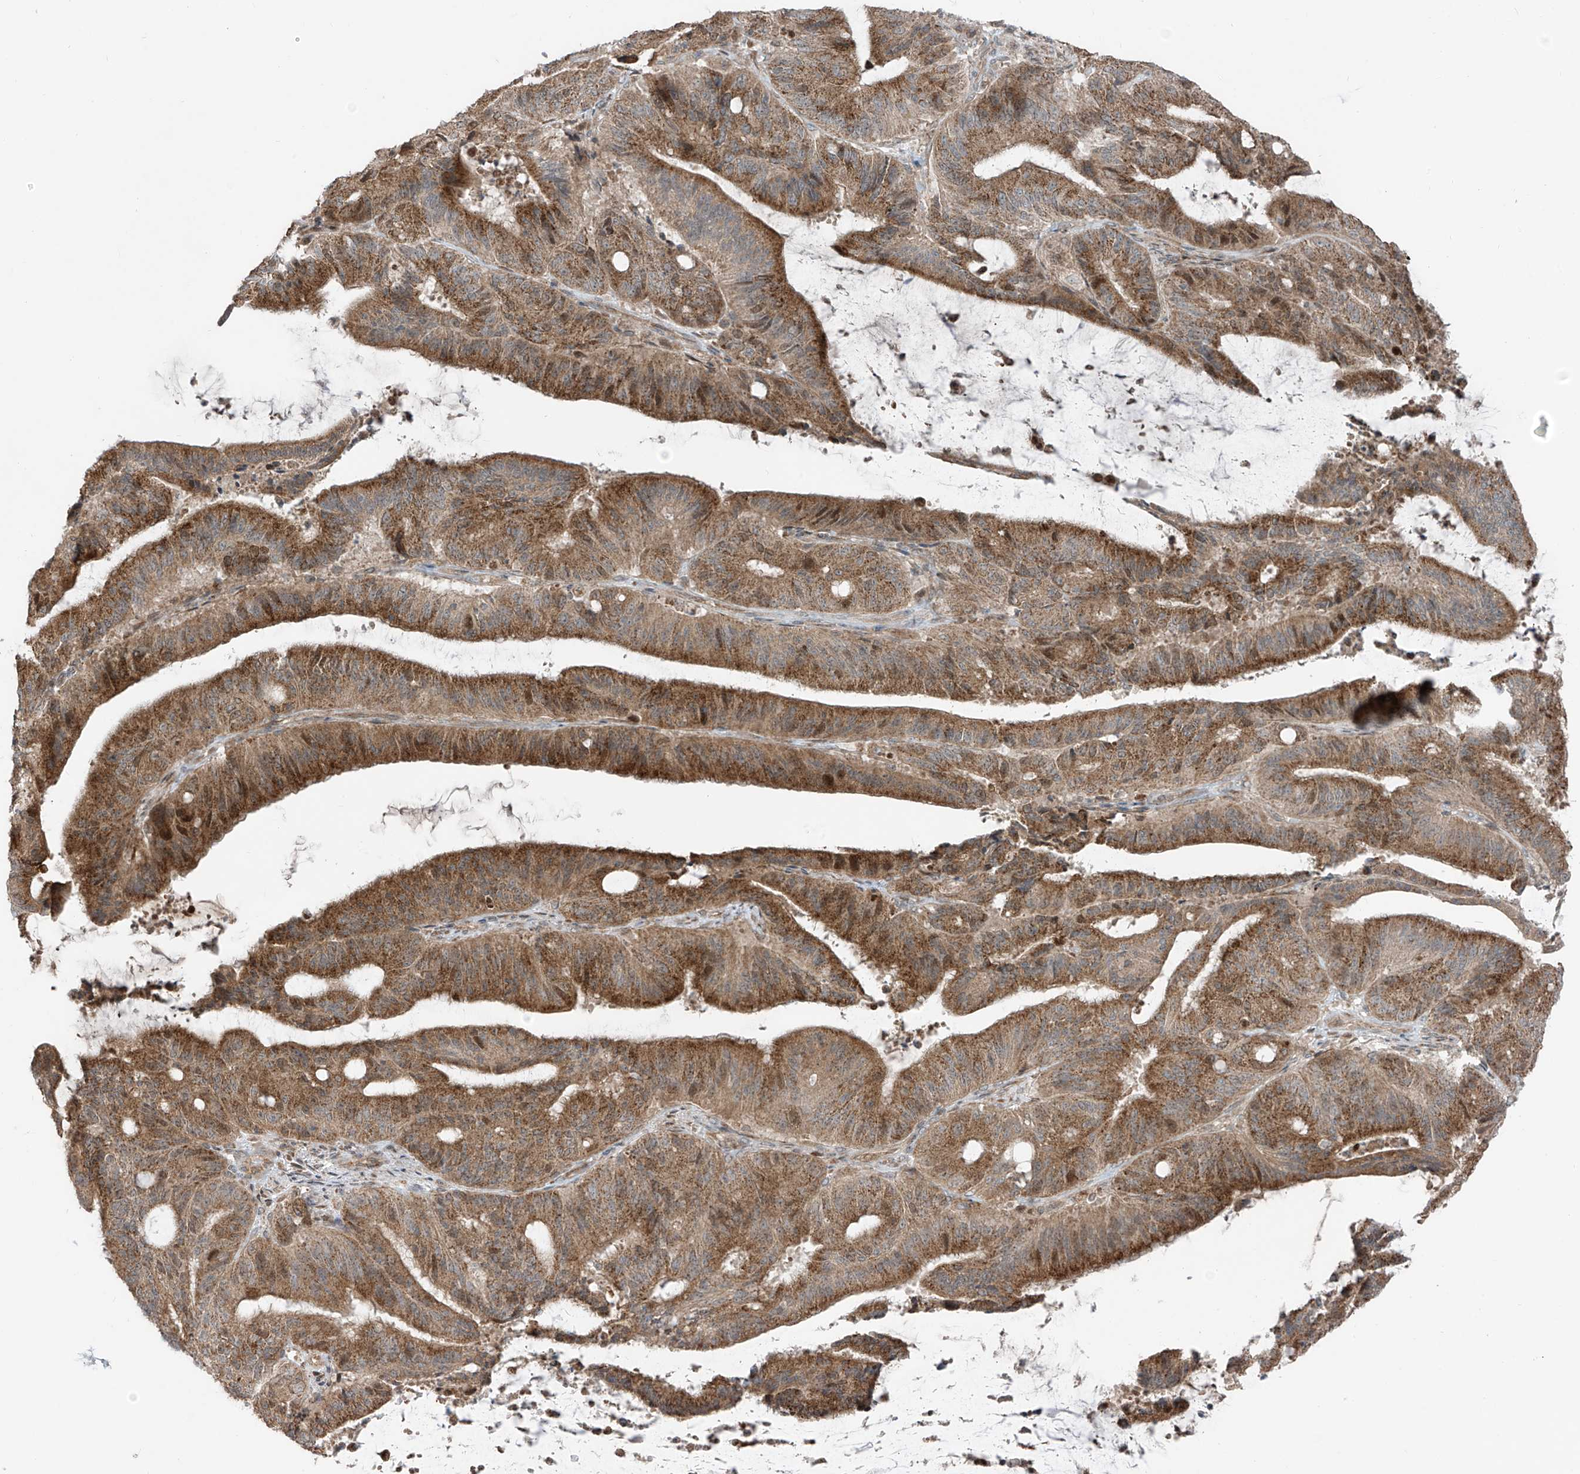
{"staining": {"intensity": "moderate", "quantity": ">75%", "location": "cytoplasmic/membranous"}, "tissue": "liver cancer", "cell_type": "Tumor cells", "image_type": "cancer", "snomed": [{"axis": "morphology", "description": "Normal tissue, NOS"}, {"axis": "morphology", "description": "Cholangiocarcinoma"}, {"axis": "topography", "description": "Liver"}, {"axis": "topography", "description": "Peripheral nerve tissue"}], "caption": "The photomicrograph exhibits staining of liver cholangiocarcinoma, revealing moderate cytoplasmic/membranous protein staining (brown color) within tumor cells.", "gene": "PDE11A", "patient": {"sex": "female", "age": 73}}